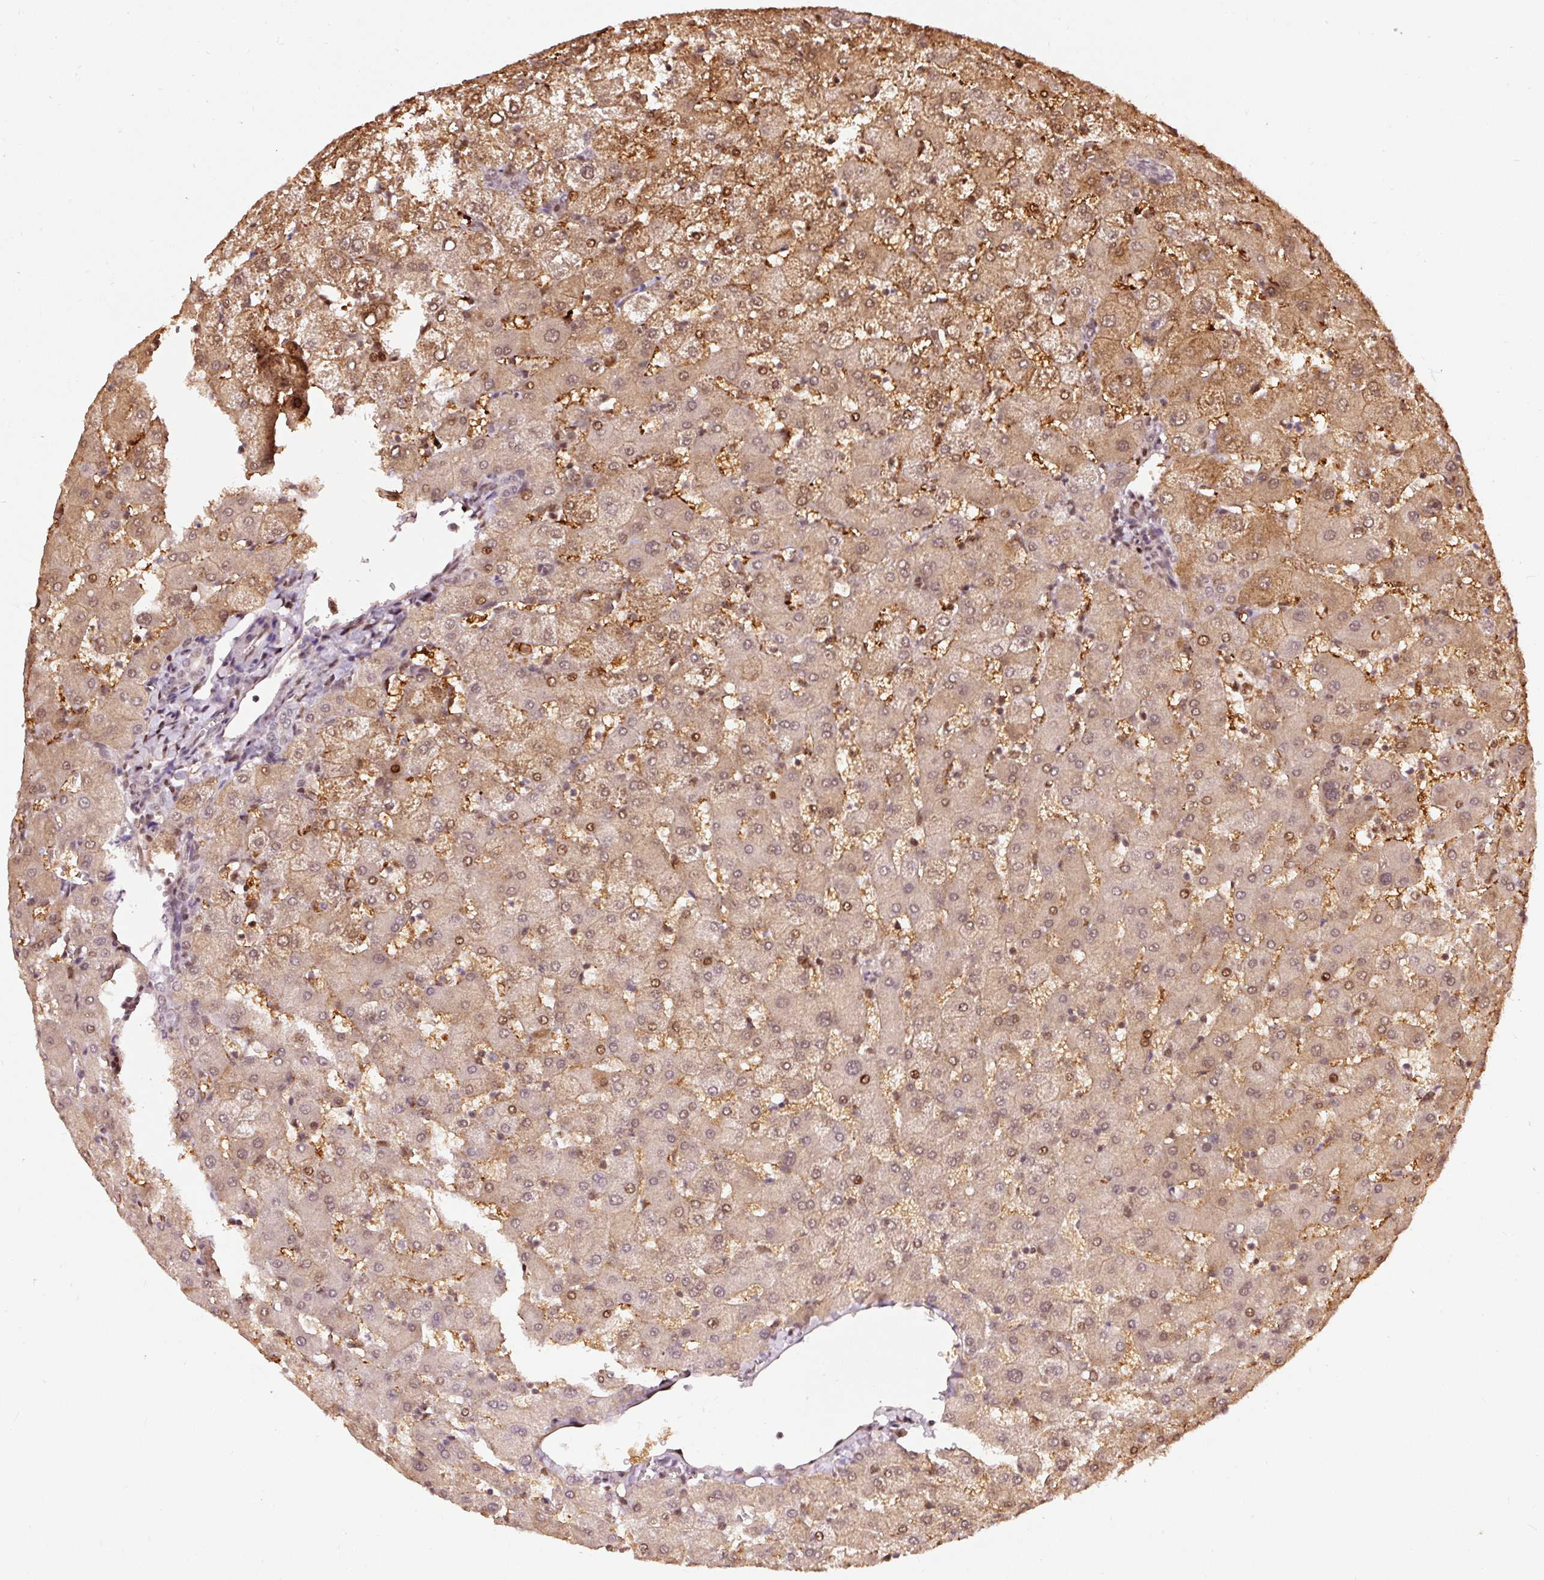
{"staining": {"intensity": "weak", "quantity": ">75%", "location": "nuclear"}, "tissue": "liver", "cell_type": "Cholangiocytes", "image_type": "normal", "snomed": [{"axis": "morphology", "description": "Normal tissue, NOS"}, {"axis": "topography", "description": "Liver"}], "caption": "DAB (3,3'-diaminobenzidine) immunohistochemical staining of unremarkable human liver displays weak nuclear protein positivity in approximately >75% of cholangiocytes. (Brightfield microscopy of DAB IHC at high magnification).", "gene": "HNRNPC", "patient": {"sex": "female", "age": 63}}